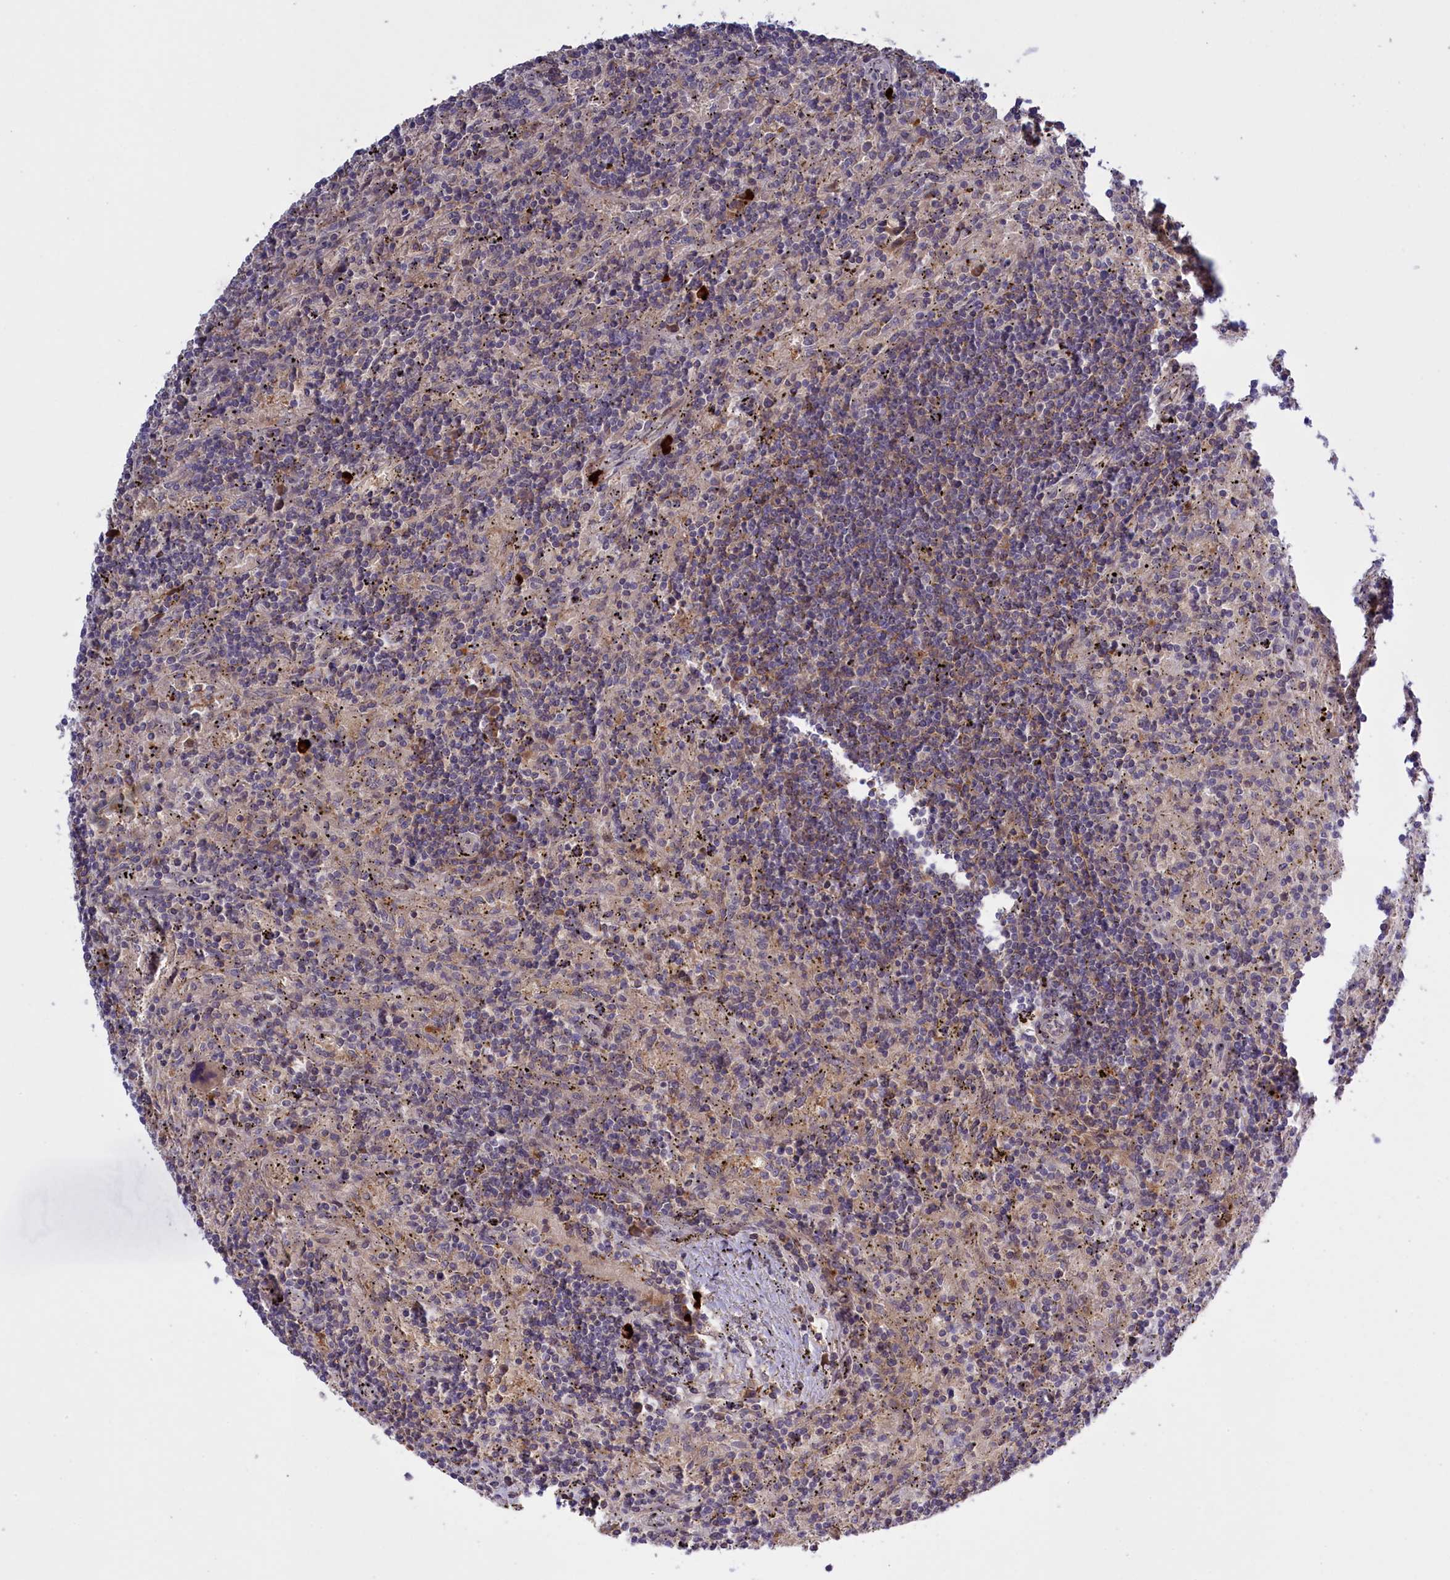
{"staining": {"intensity": "negative", "quantity": "none", "location": "none"}, "tissue": "lymphoma", "cell_type": "Tumor cells", "image_type": "cancer", "snomed": [{"axis": "morphology", "description": "Malignant lymphoma, non-Hodgkin's type, Low grade"}, {"axis": "topography", "description": "Spleen"}], "caption": "Histopathology image shows no significant protein positivity in tumor cells of lymphoma.", "gene": "RRAD", "patient": {"sex": "male", "age": 76}}